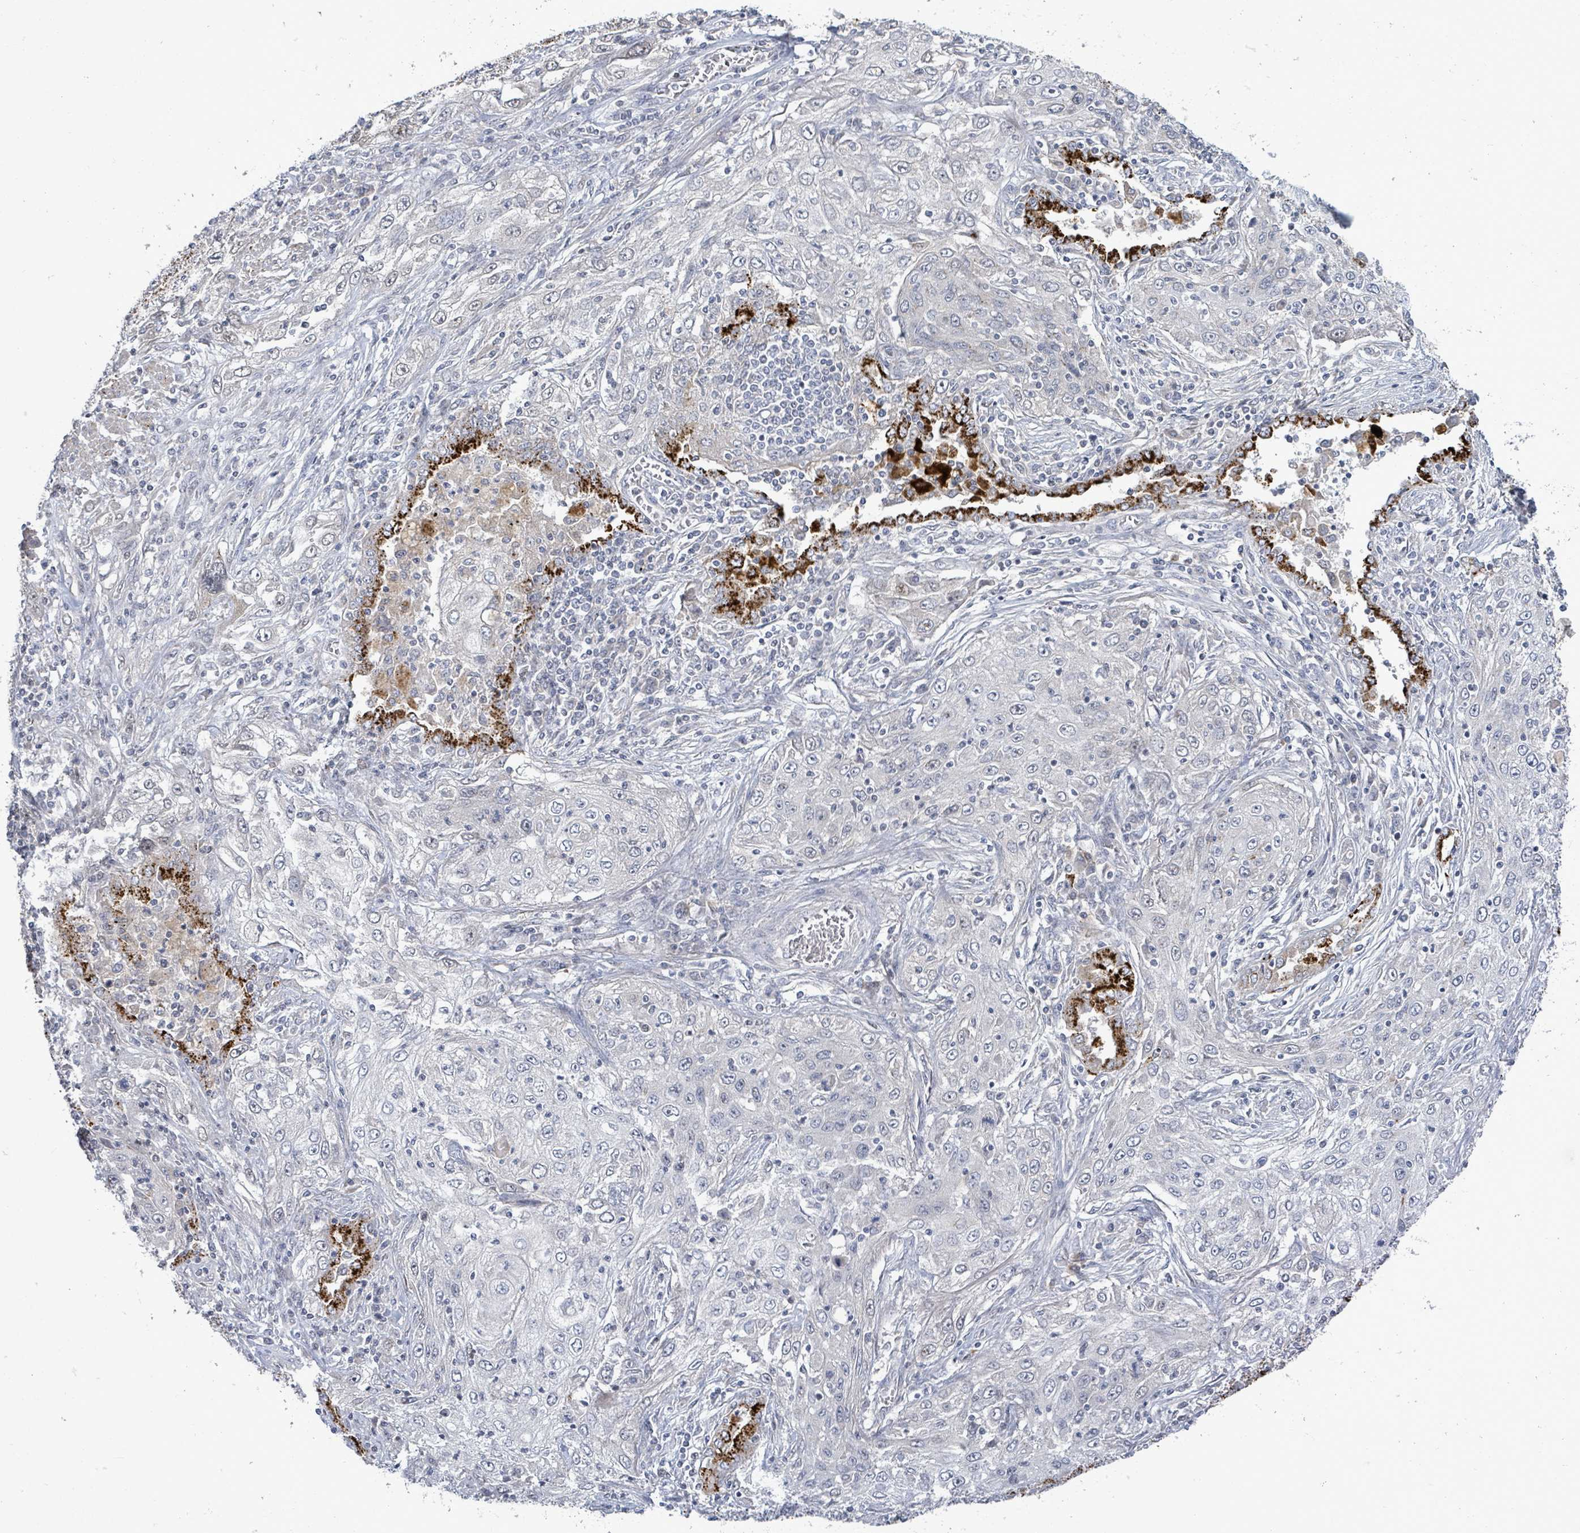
{"staining": {"intensity": "weak", "quantity": "<25%", "location": "nuclear"}, "tissue": "lung cancer", "cell_type": "Tumor cells", "image_type": "cancer", "snomed": [{"axis": "morphology", "description": "Squamous cell carcinoma, NOS"}, {"axis": "topography", "description": "Lung"}], "caption": "A high-resolution histopathology image shows IHC staining of lung cancer (squamous cell carcinoma), which displays no significant positivity in tumor cells.", "gene": "ZFPM1", "patient": {"sex": "female", "age": 69}}